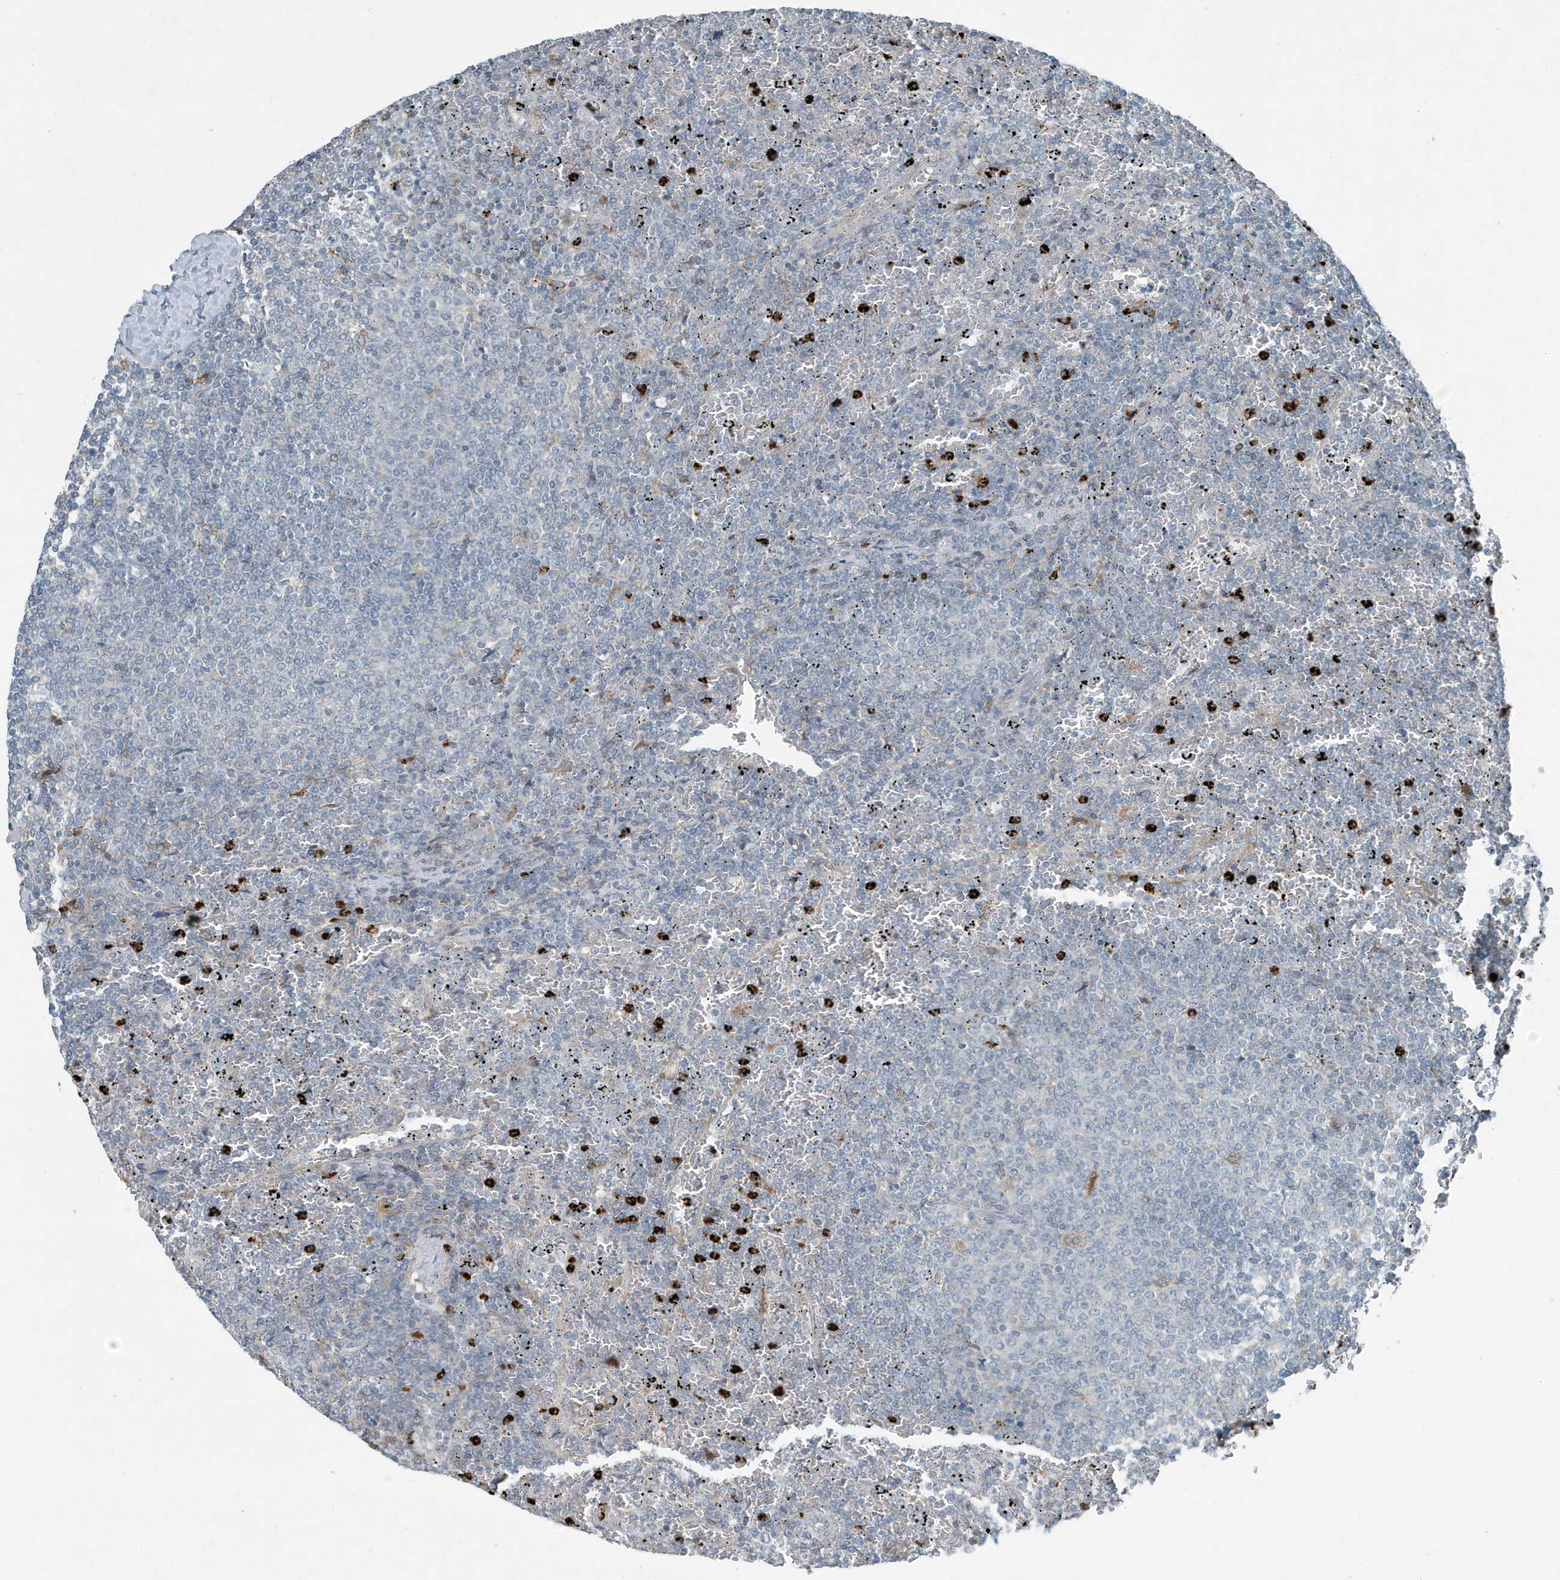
{"staining": {"intensity": "negative", "quantity": "none", "location": "none"}, "tissue": "lymphoma", "cell_type": "Tumor cells", "image_type": "cancer", "snomed": [{"axis": "morphology", "description": "Malignant lymphoma, non-Hodgkin's type, Low grade"}, {"axis": "topography", "description": "Spleen"}], "caption": "High magnification brightfield microscopy of lymphoma stained with DAB (brown) and counterstained with hematoxylin (blue): tumor cells show no significant positivity.", "gene": "DAPP1", "patient": {"sex": "female", "age": 77}}